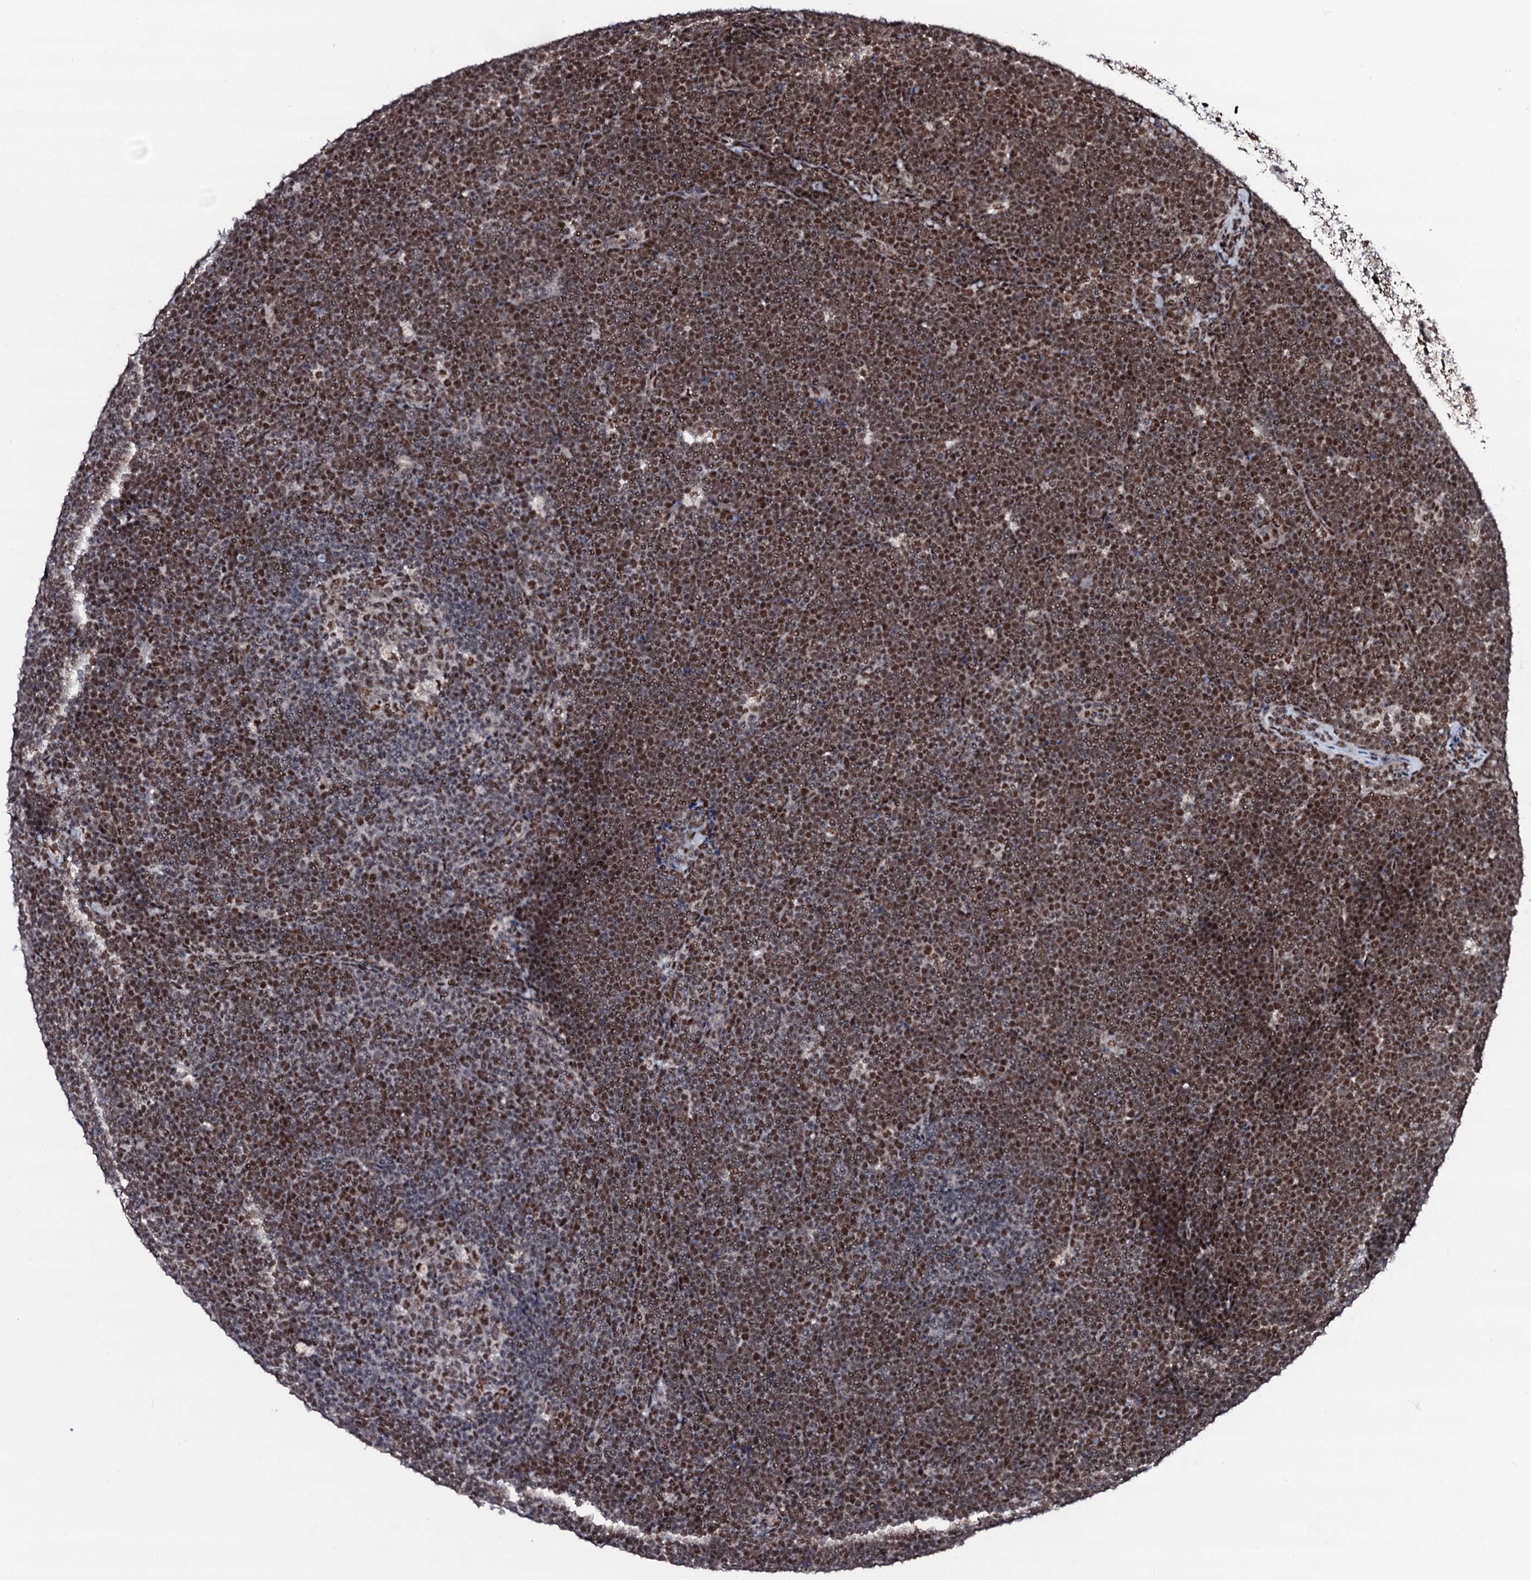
{"staining": {"intensity": "strong", "quantity": ">75%", "location": "nuclear"}, "tissue": "lymphoma", "cell_type": "Tumor cells", "image_type": "cancer", "snomed": [{"axis": "morphology", "description": "Malignant lymphoma, non-Hodgkin's type, High grade"}, {"axis": "topography", "description": "Lymph node"}], "caption": "IHC micrograph of lymphoma stained for a protein (brown), which displays high levels of strong nuclear positivity in approximately >75% of tumor cells.", "gene": "PRPF18", "patient": {"sex": "male", "age": 13}}